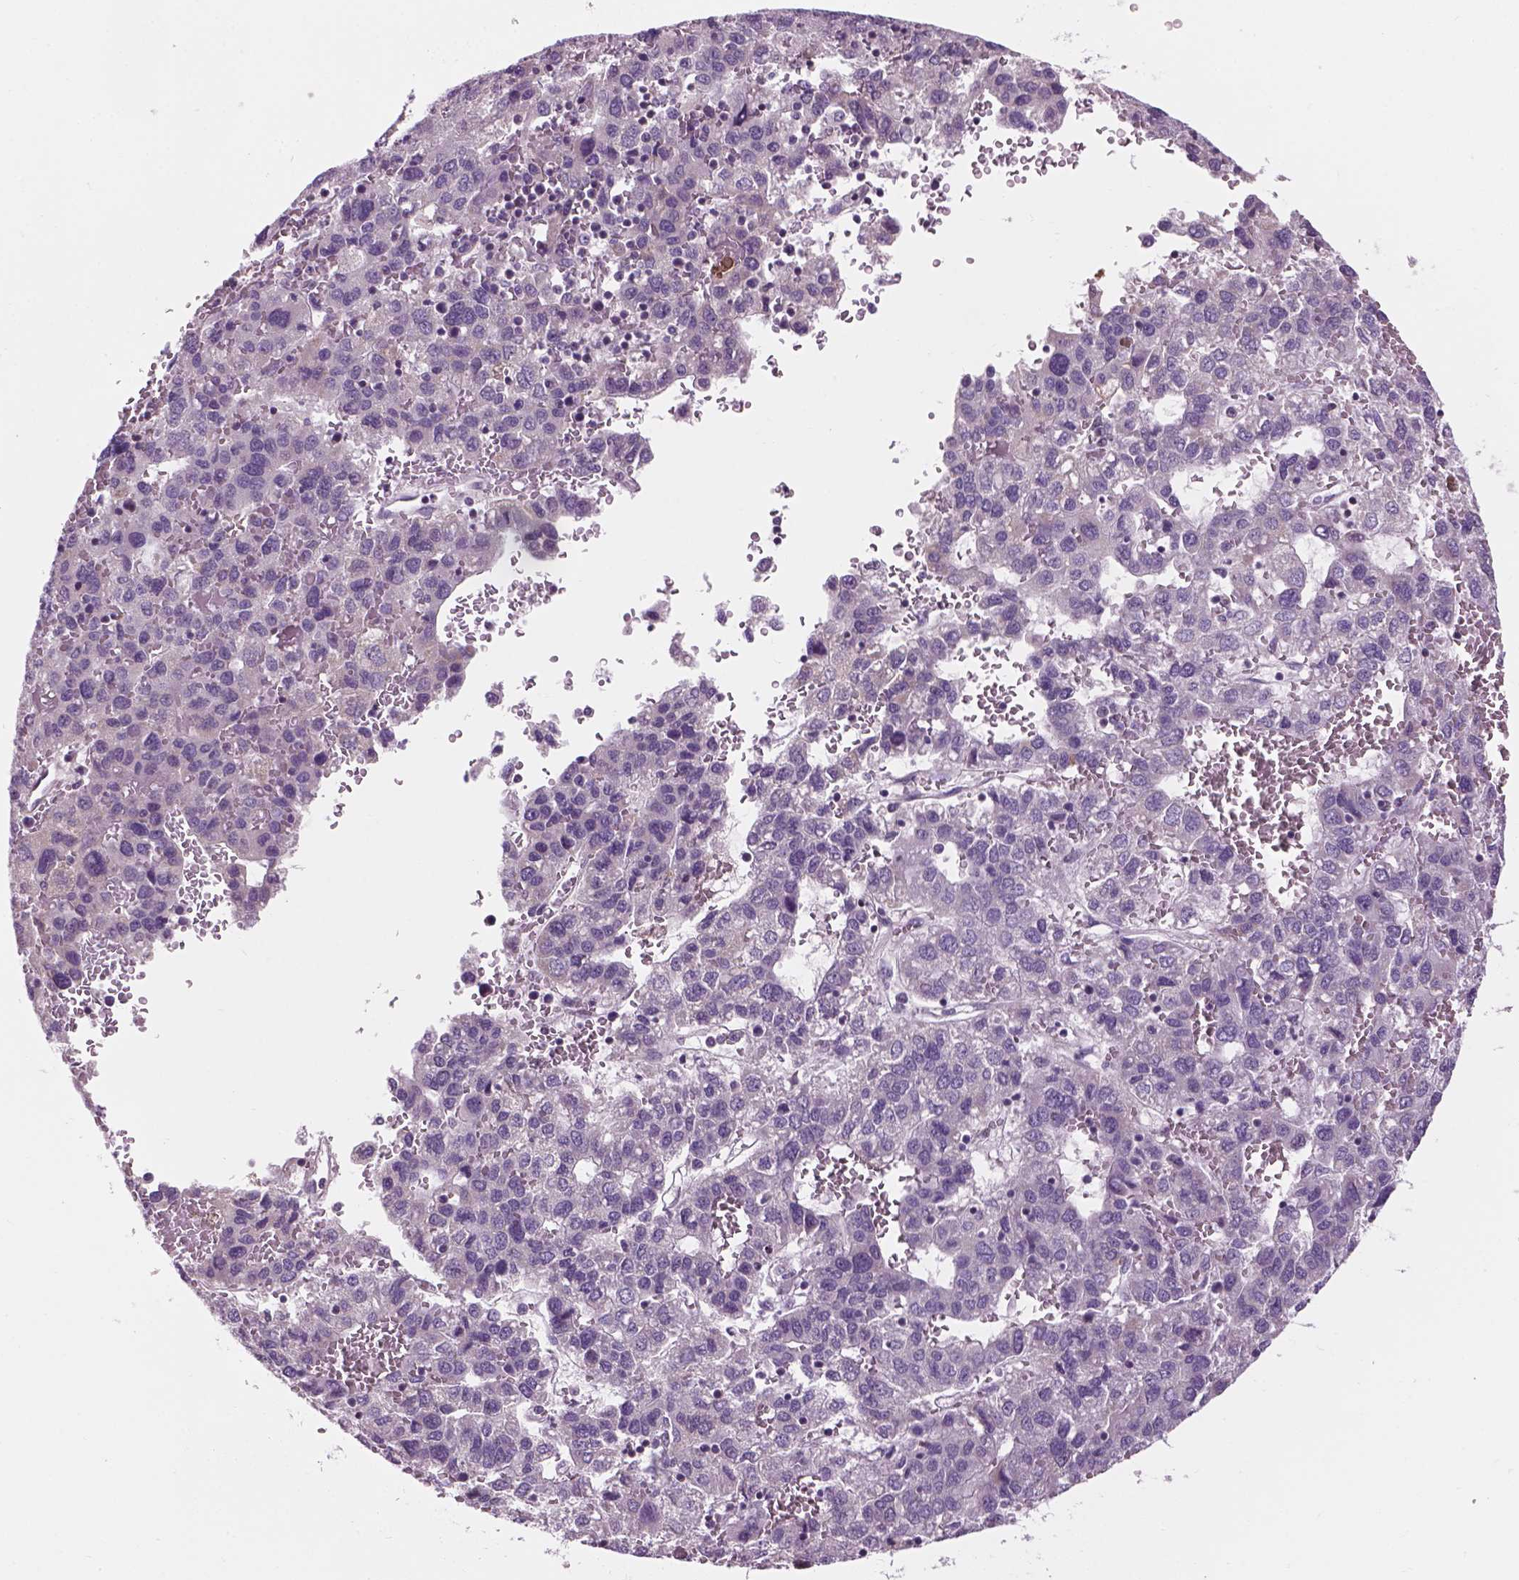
{"staining": {"intensity": "negative", "quantity": "none", "location": "none"}, "tissue": "liver cancer", "cell_type": "Tumor cells", "image_type": "cancer", "snomed": [{"axis": "morphology", "description": "Carcinoma, Hepatocellular, NOS"}, {"axis": "topography", "description": "Liver"}], "caption": "Immunohistochemical staining of human hepatocellular carcinoma (liver) exhibits no significant staining in tumor cells.", "gene": "CFAP126", "patient": {"sex": "male", "age": 69}}